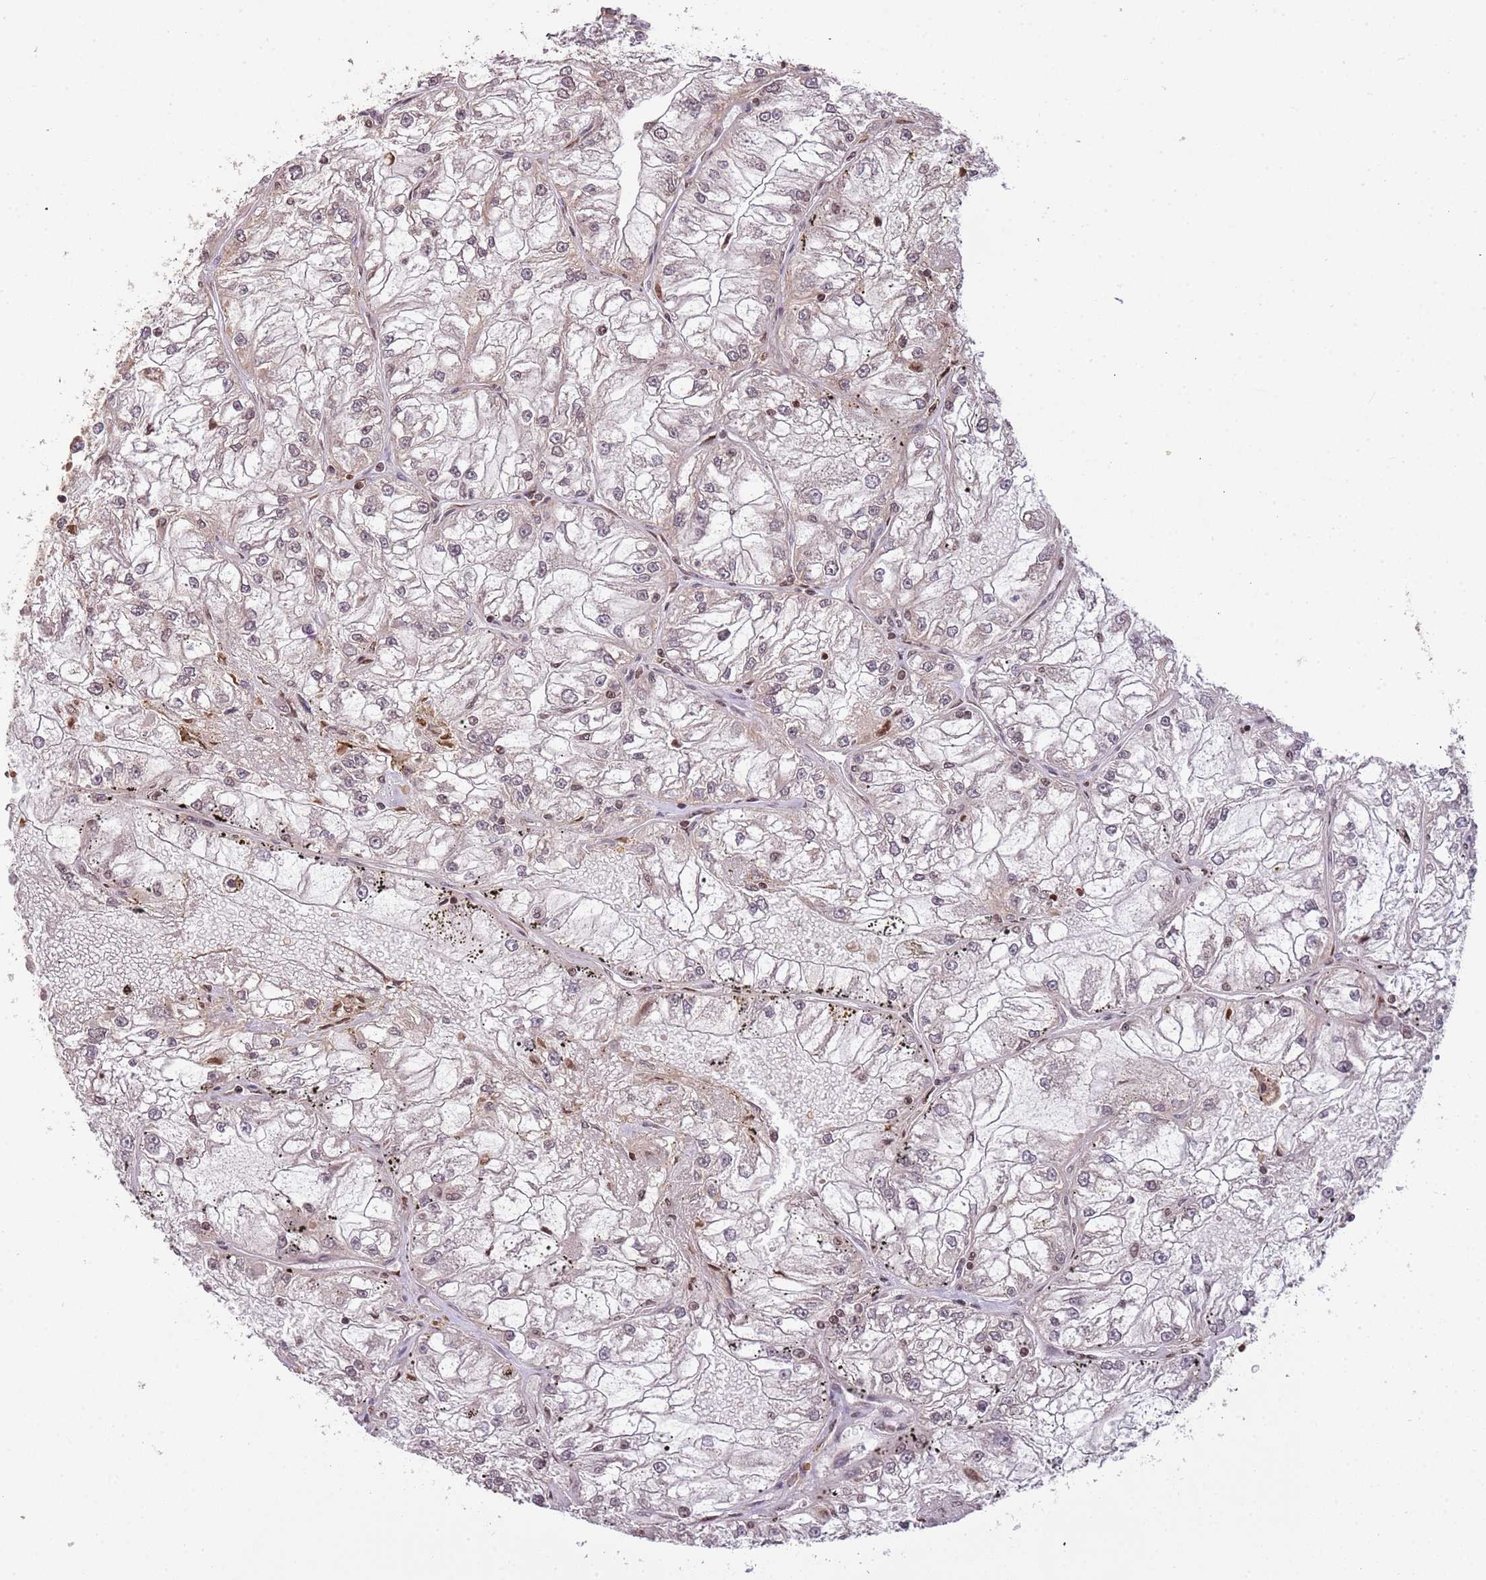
{"staining": {"intensity": "negative", "quantity": "none", "location": "none"}, "tissue": "renal cancer", "cell_type": "Tumor cells", "image_type": "cancer", "snomed": [{"axis": "morphology", "description": "Adenocarcinoma, NOS"}, {"axis": "topography", "description": "Kidney"}], "caption": "This is an immunohistochemistry (IHC) photomicrograph of human renal cancer. There is no staining in tumor cells.", "gene": "SAMSN1", "patient": {"sex": "female", "age": 72}}